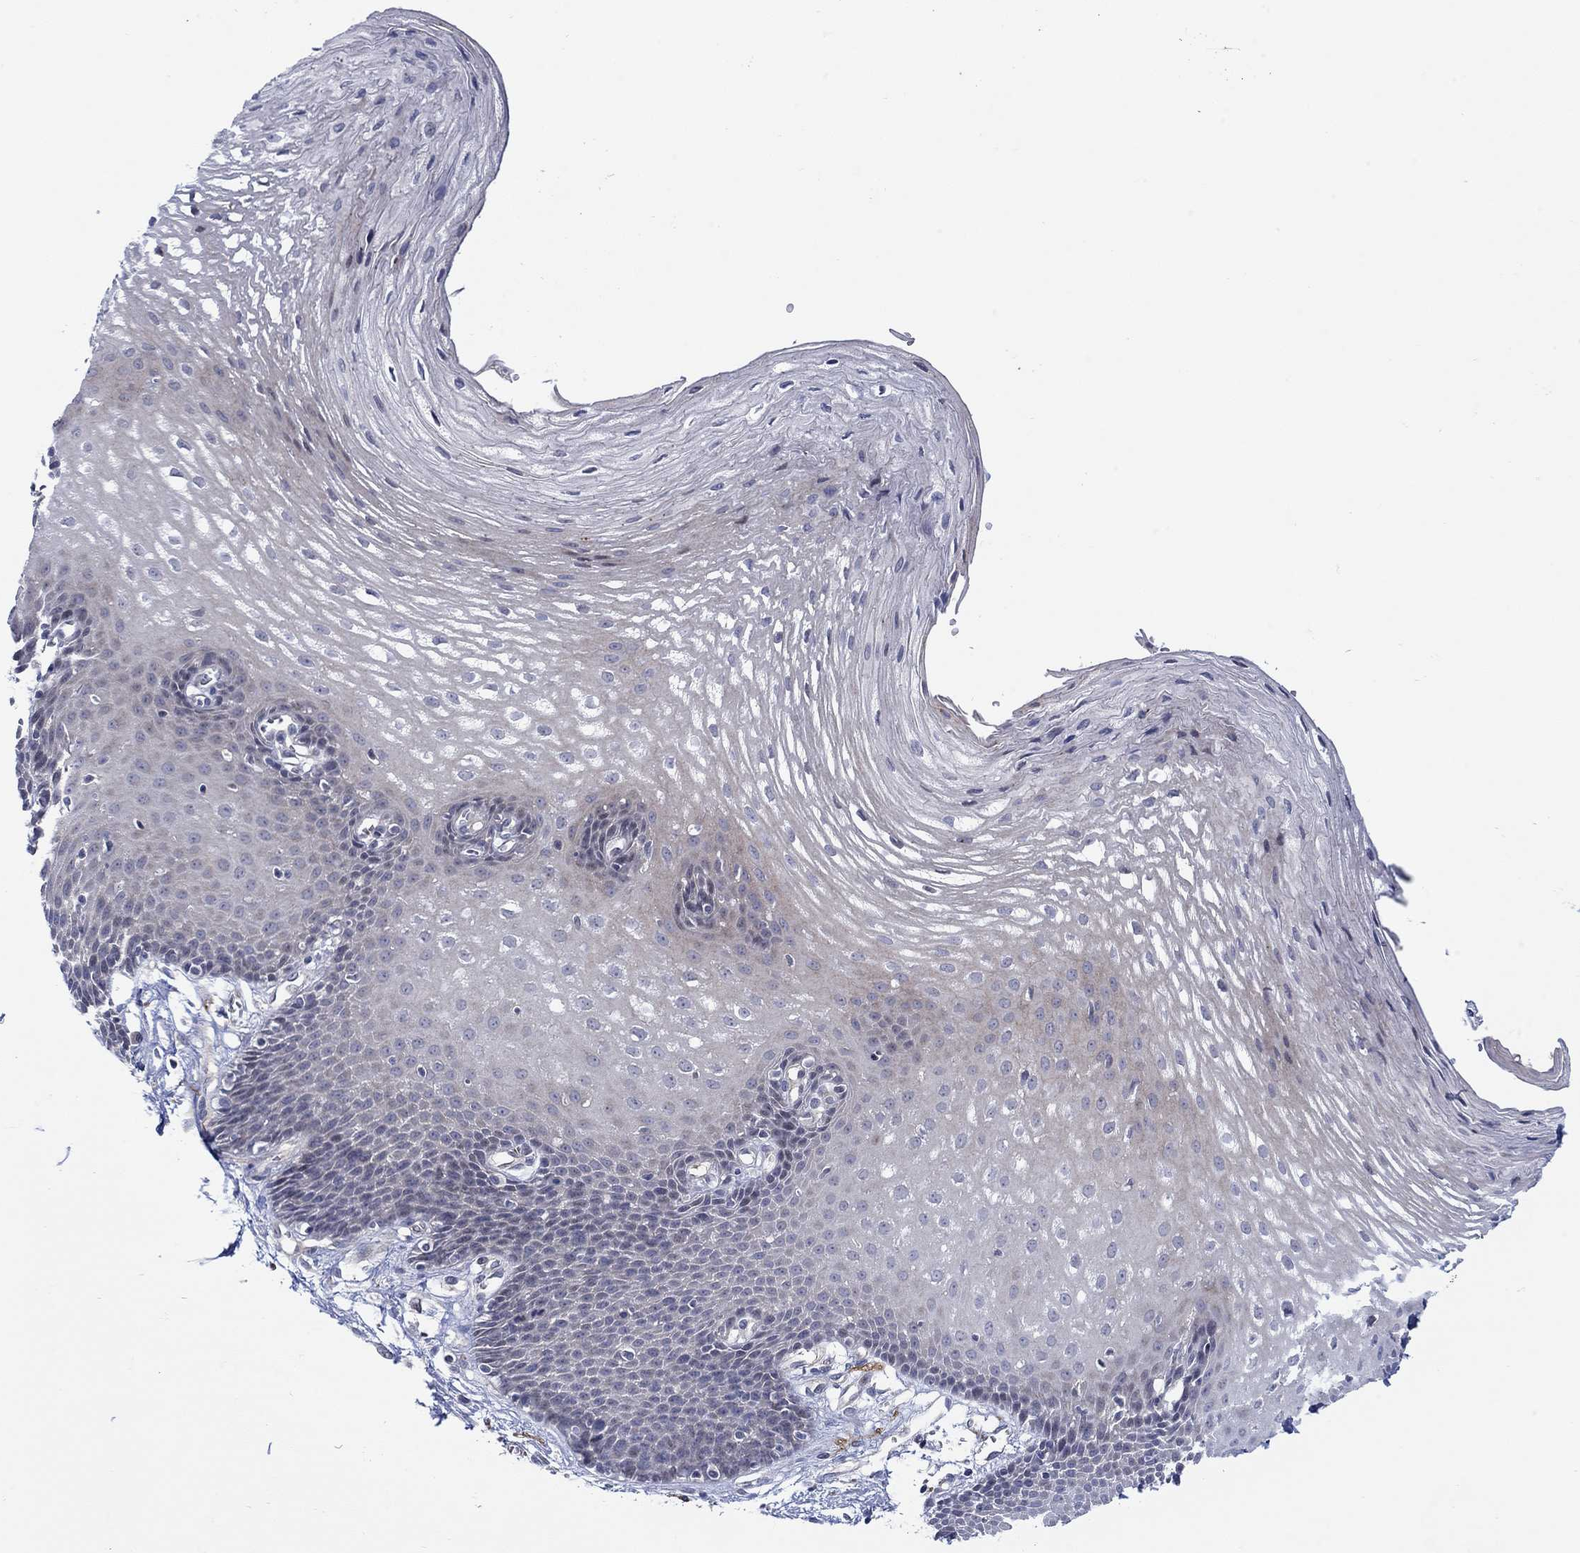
{"staining": {"intensity": "weak", "quantity": "<25%", "location": "cytoplasmic/membranous"}, "tissue": "esophagus", "cell_type": "Squamous epithelial cells", "image_type": "normal", "snomed": [{"axis": "morphology", "description": "Normal tissue, NOS"}, {"axis": "topography", "description": "Esophagus"}], "caption": "DAB (3,3'-diaminobenzidine) immunohistochemical staining of normal human esophagus demonstrates no significant staining in squamous epithelial cells.", "gene": "SCN7A", "patient": {"sex": "male", "age": 72}}